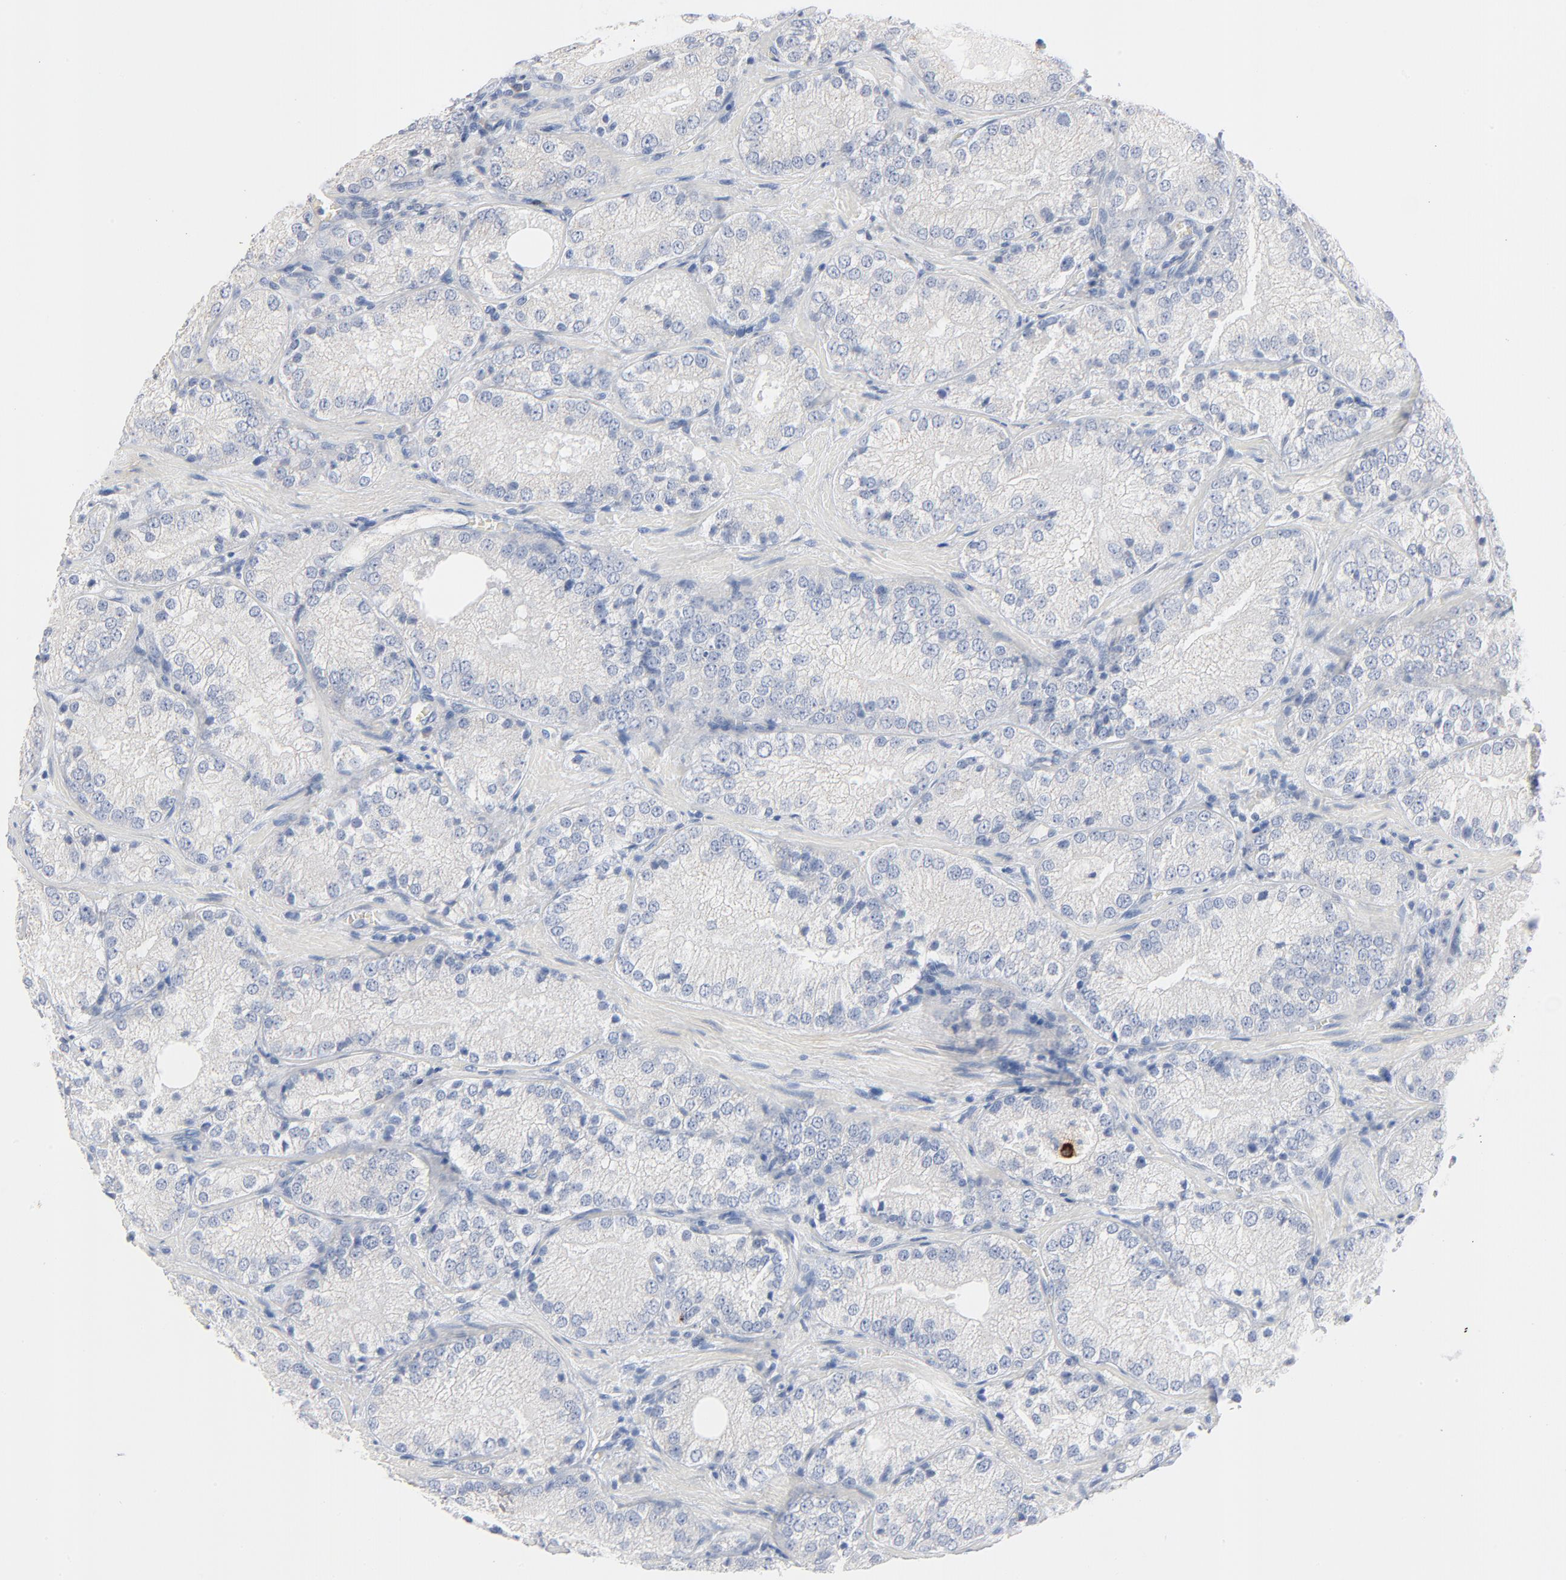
{"staining": {"intensity": "negative", "quantity": "none", "location": "none"}, "tissue": "prostate cancer", "cell_type": "Tumor cells", "image_type": "cancer", "snomed": [{"axis": "morphology", "description": "Adenocarcinoma, Low grade"}, {"axis": "topography", "description": "Prostate"}], "caption": "DAB immunohistochemical staining of low-grade adenocarcinoma (prostate) reveals no significant positivity in tumor cells.", "gene": "GZMB", "patient": {"sex": "male", "age": 60}}